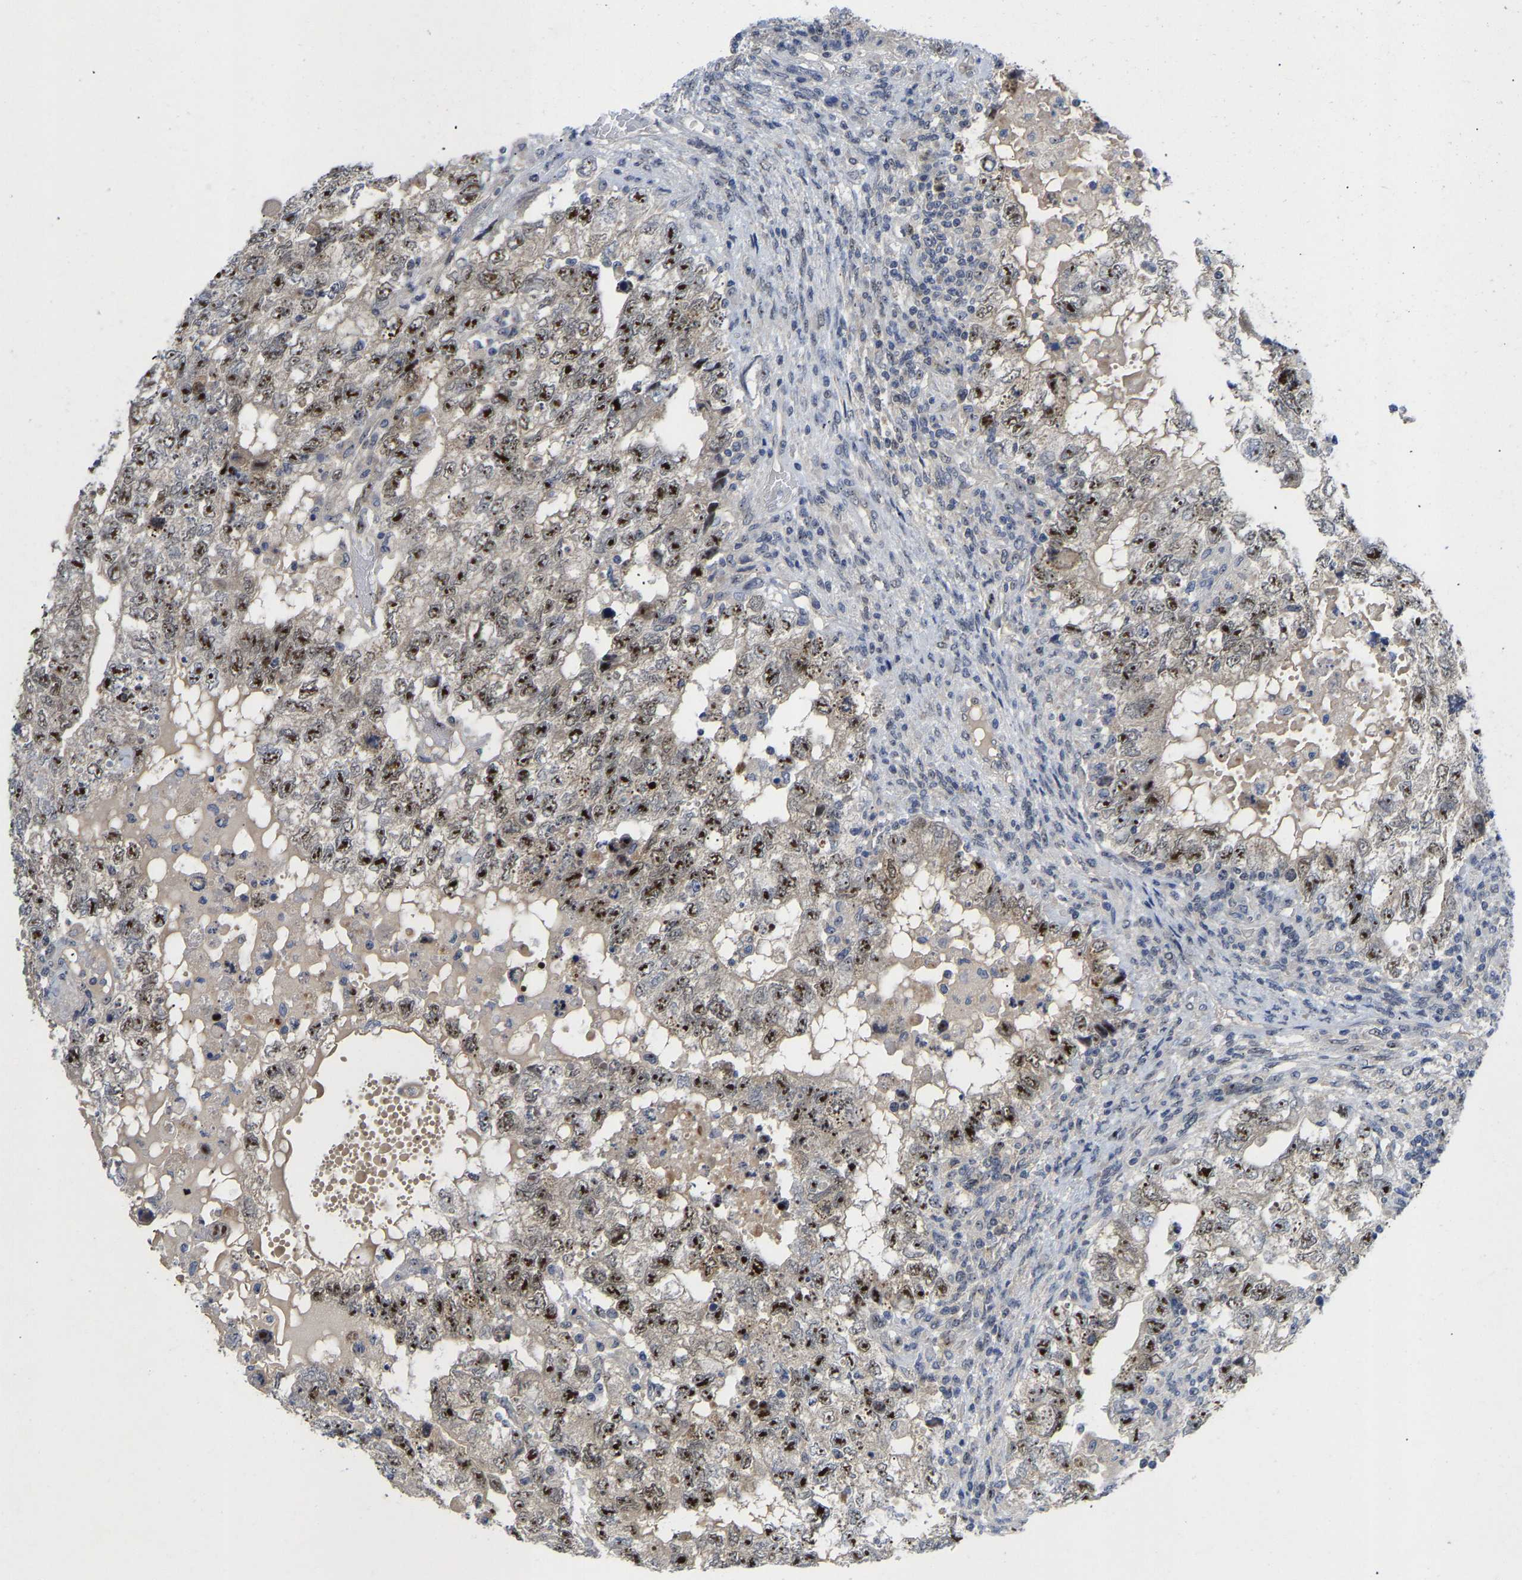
{"staining": {"intensity": "strong", "quantity": ">75%", "location": "nuclear"}, "tissue": "testis cancer", "cell_type": "Tumor cells", "image_type": "cancer", "snomed": [{"axis": "morphology", "description": "Carcinoma, Embryonal, NOS"}, {"axis": "topography", "description": "Testis"}], "caption": "Immunohistochemistry micrograph of human testis cancer stained for a protein (brown), which reveals high levels of strong nuclear staining in approximately >75% of tumor cells.", "gene": "NLE1", "patient": {"sex": "male", "age": 36}}